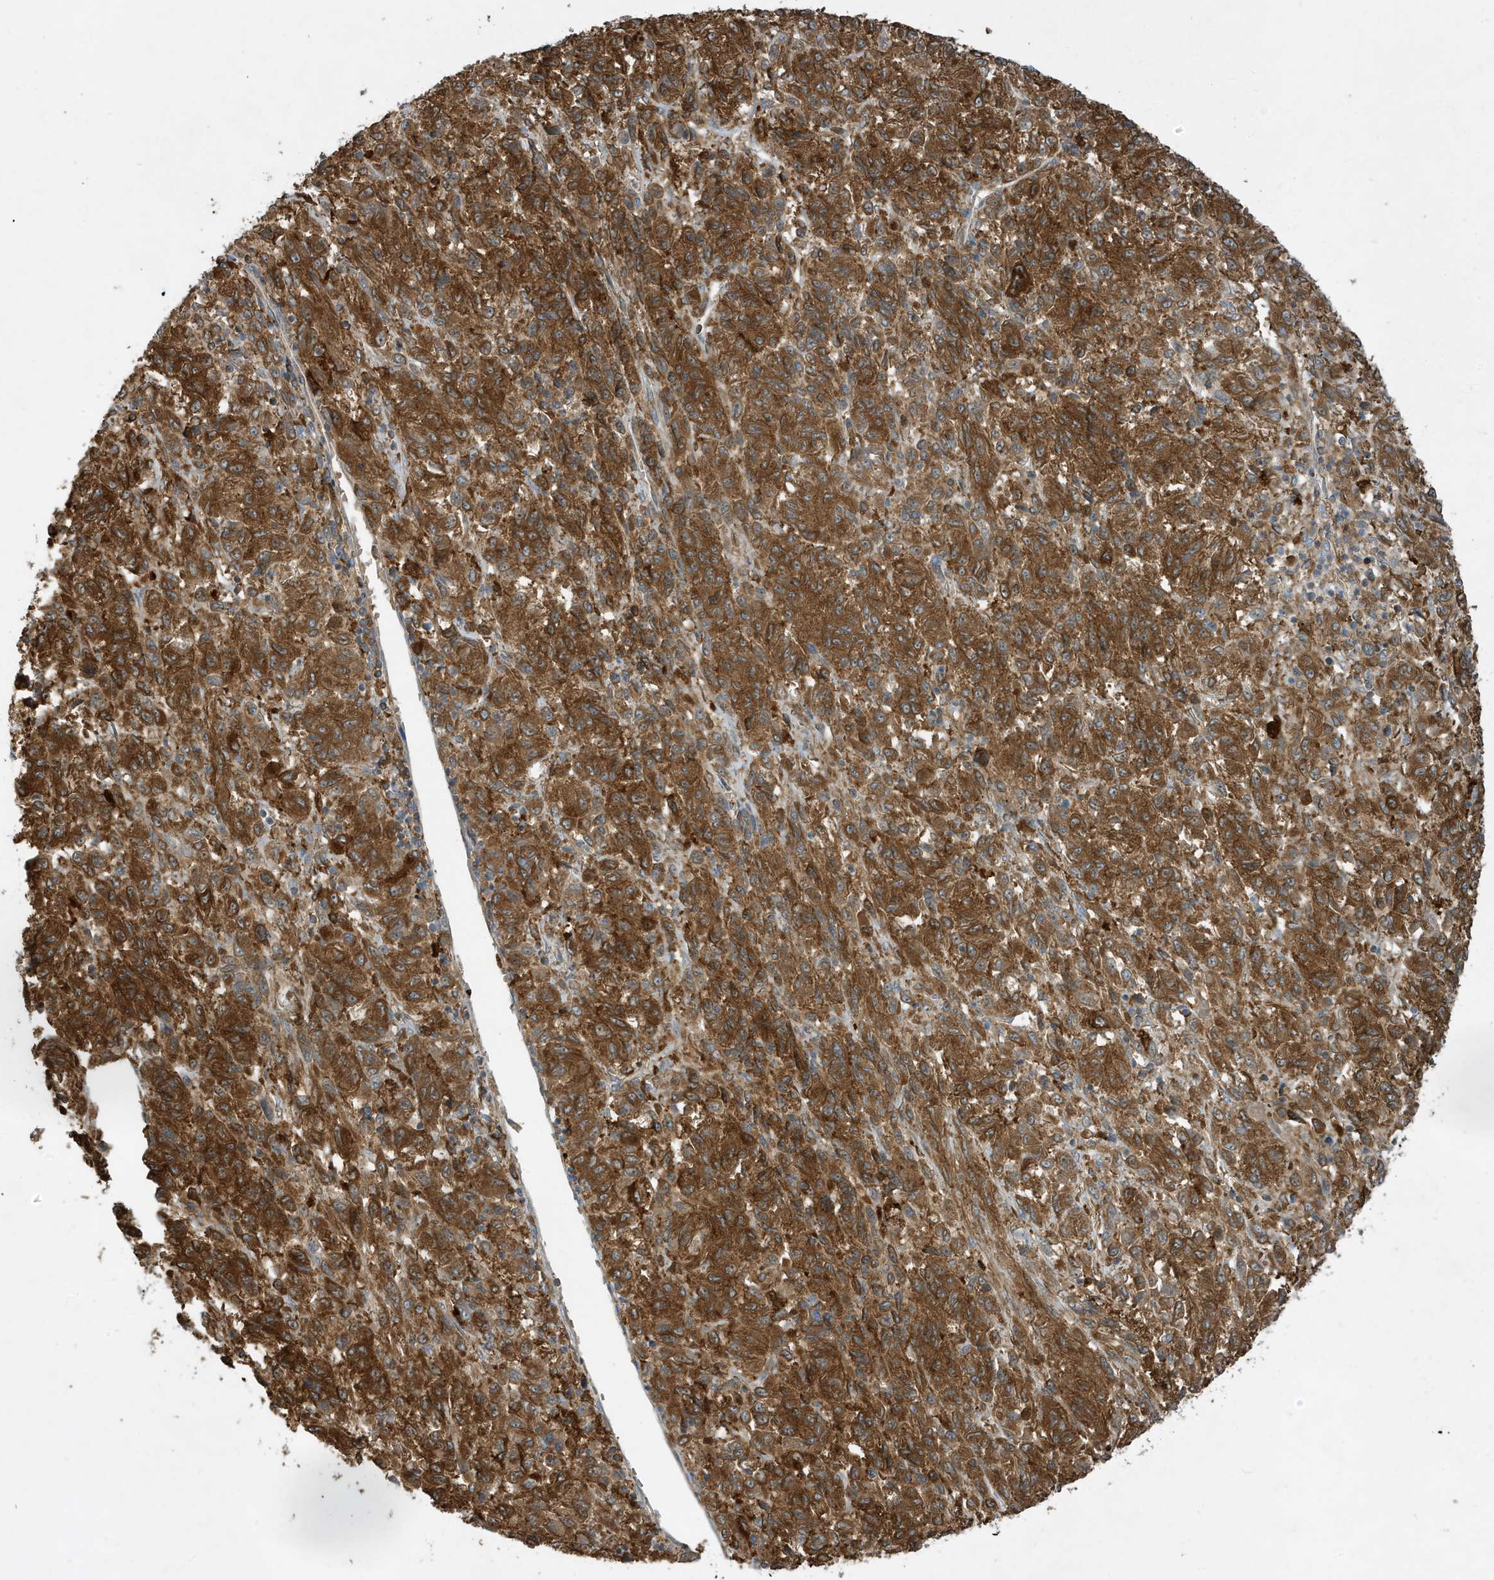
{"staining": {"intensity": "moderate", "quantity": ">75%", "location": "cytoplasmic/membranous"}, "tissue": "melanoma", "cell_type": "Tumor cells", "image_type": "cancer", "snomed": [{"axis": "morphology", "description": "Malignant melanoma, Metastatic site"}, {"axis": "topography", "description": "Lung"}], "caption": "Brown immunohistochemical staining in melanoma shows moderate cytoplasmic/membranous staining in approximately >75% of tumor cells.", "gene": "ABTB1", "patient": {"sex": "male", "age": 64}}